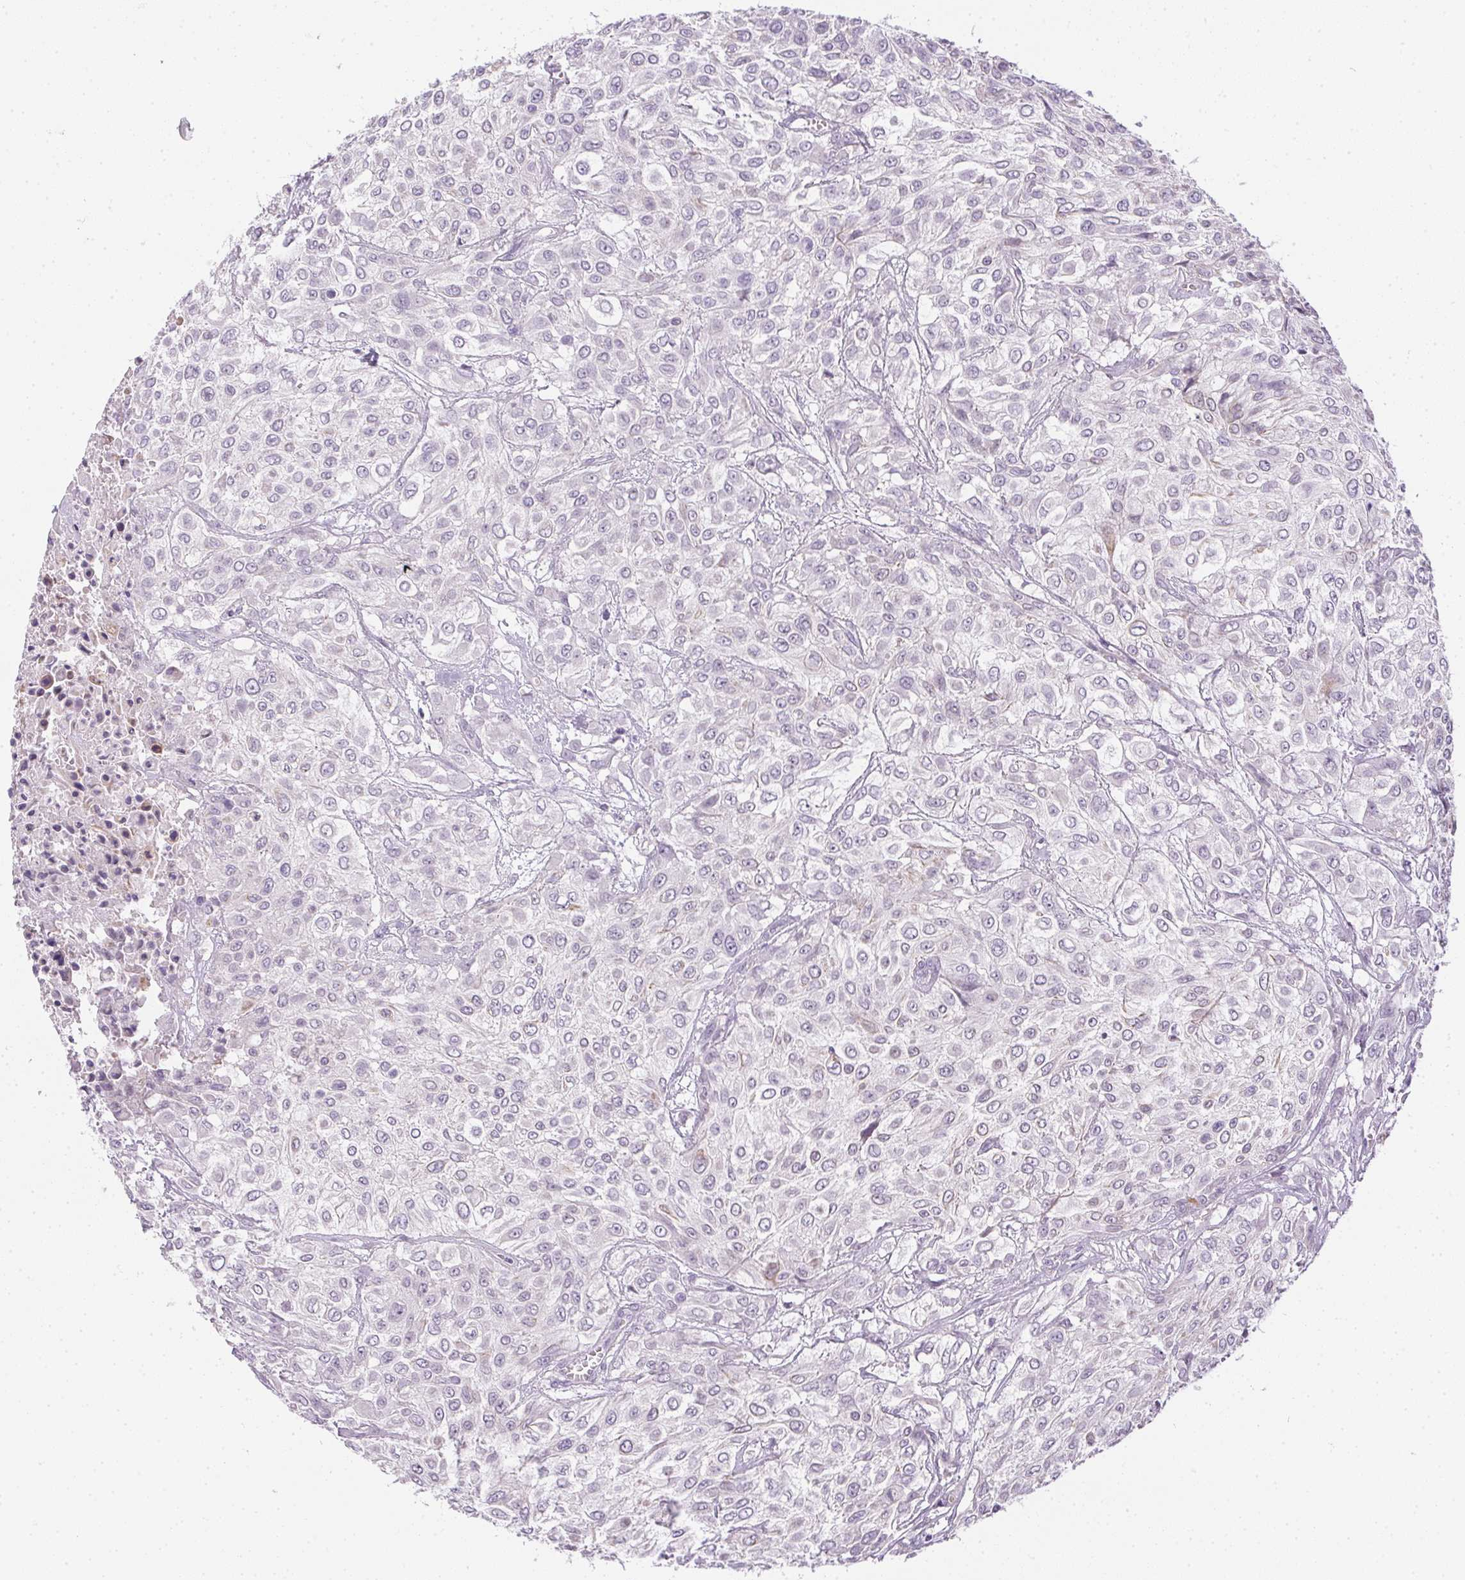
{"staining": {"intensity": "negative", "quantity": "none", "location": "none"}, "tissue": "urothelial cancer", "cell_type": "Tumor cells", "image_type": "cancer", "snomed": [{"axis": "morphology", "description": "Urothelial carcinoma, High grade"}, {"axis": "topography", "description": "Urinary bladder"}], "caption": "The histopathology image exhibits no staining of tumor cells in urothelial cancer.", "gene": "GSDMC", "patient": {"sex": "male", "age": 57}}